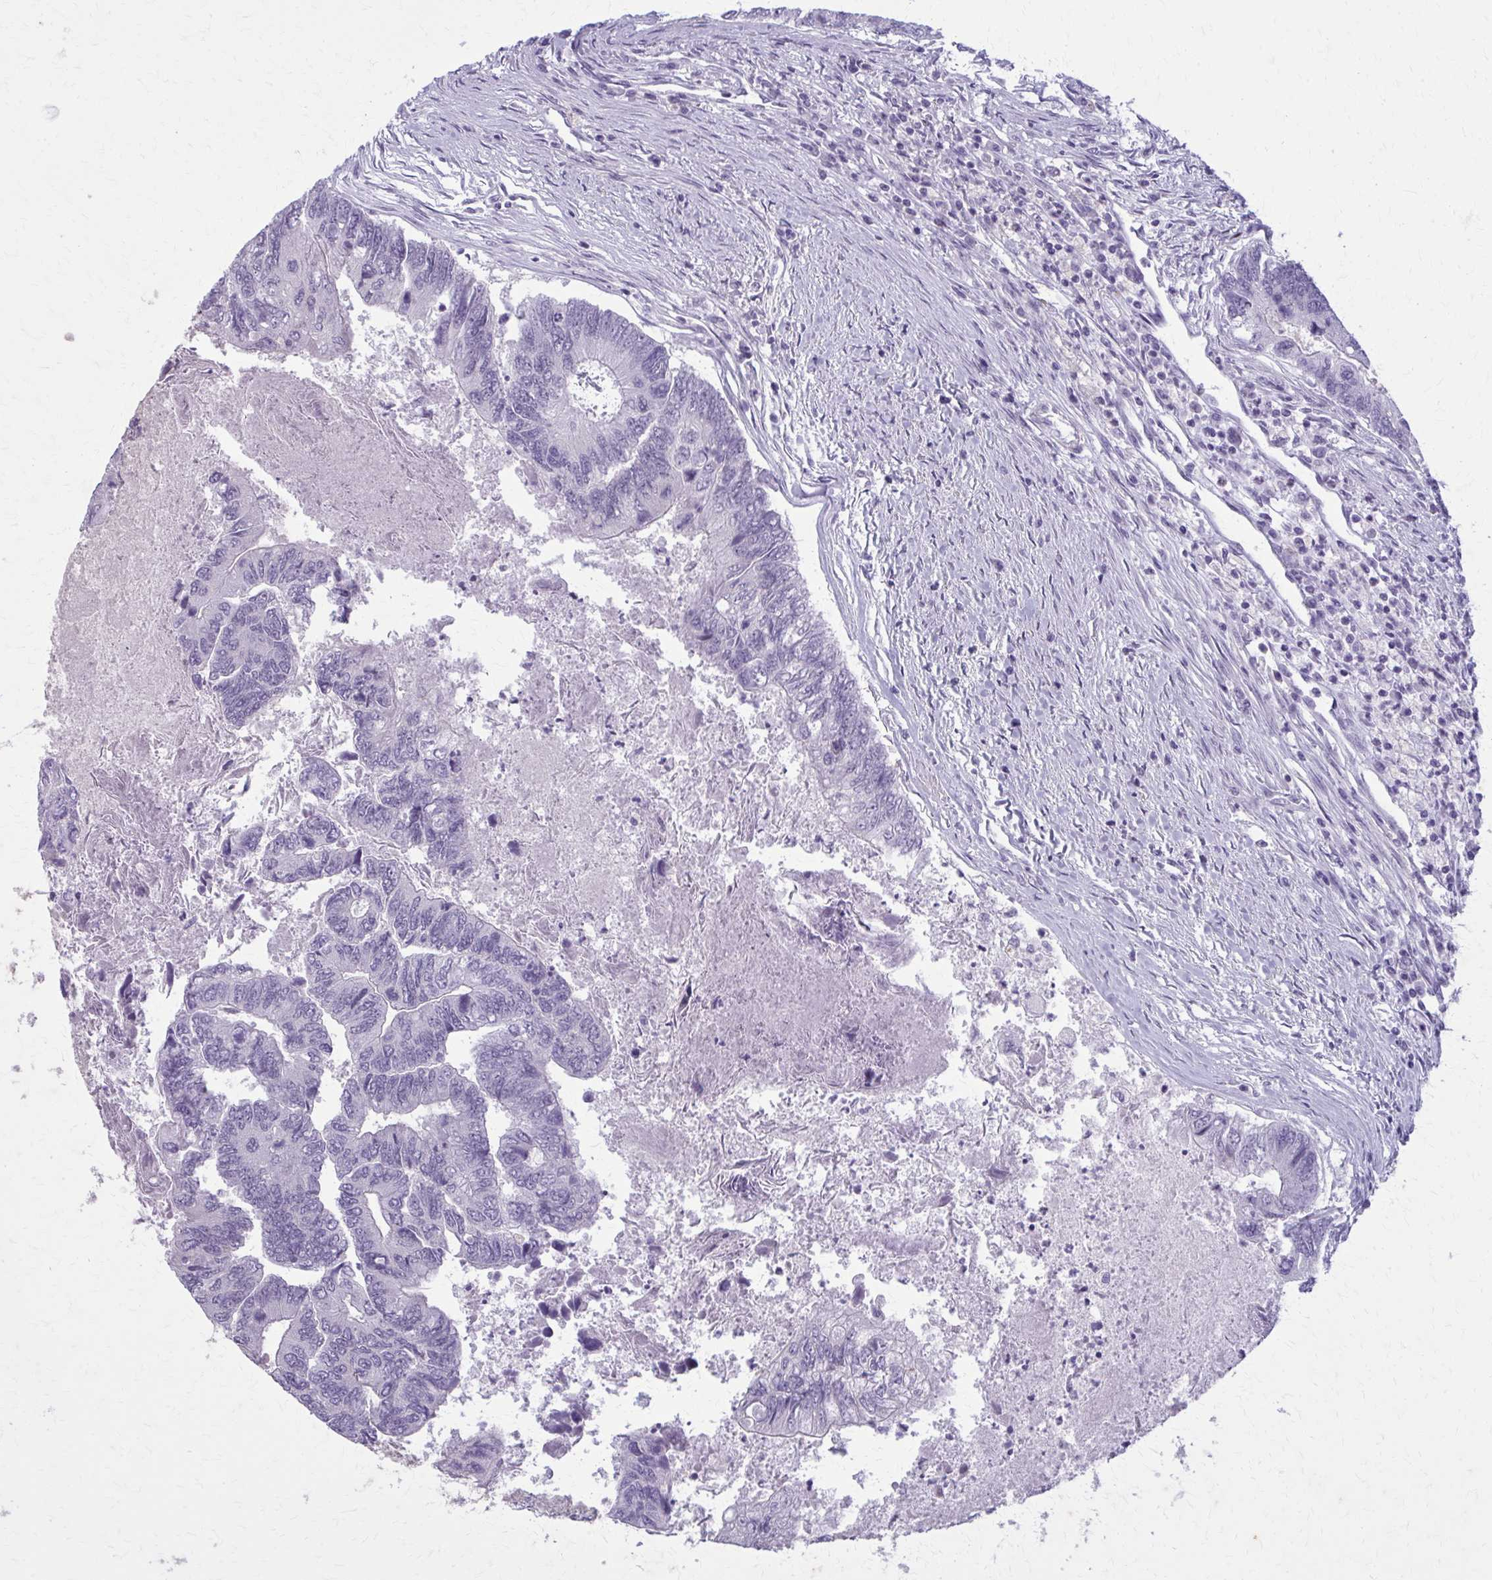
{"staining": {"intensity": "negative", "quantity": "none", "location": "none"}, "tissue": "colorectal cancer", "cell_type": "Tumor cells", "image_type": "cancer", "snomed": [{"axis": "morphology", "description": "Adenocarcinoma, NOS"}, {"axis": "topography", "description": "Colon"}], "caption": "Colorectal cancer (adenocarcinoma) was stained to show a protein in brown. There is no significant expression in tumor cells.", "gene": "CARD9", "patient": {"sex": "female", "age": 67}}